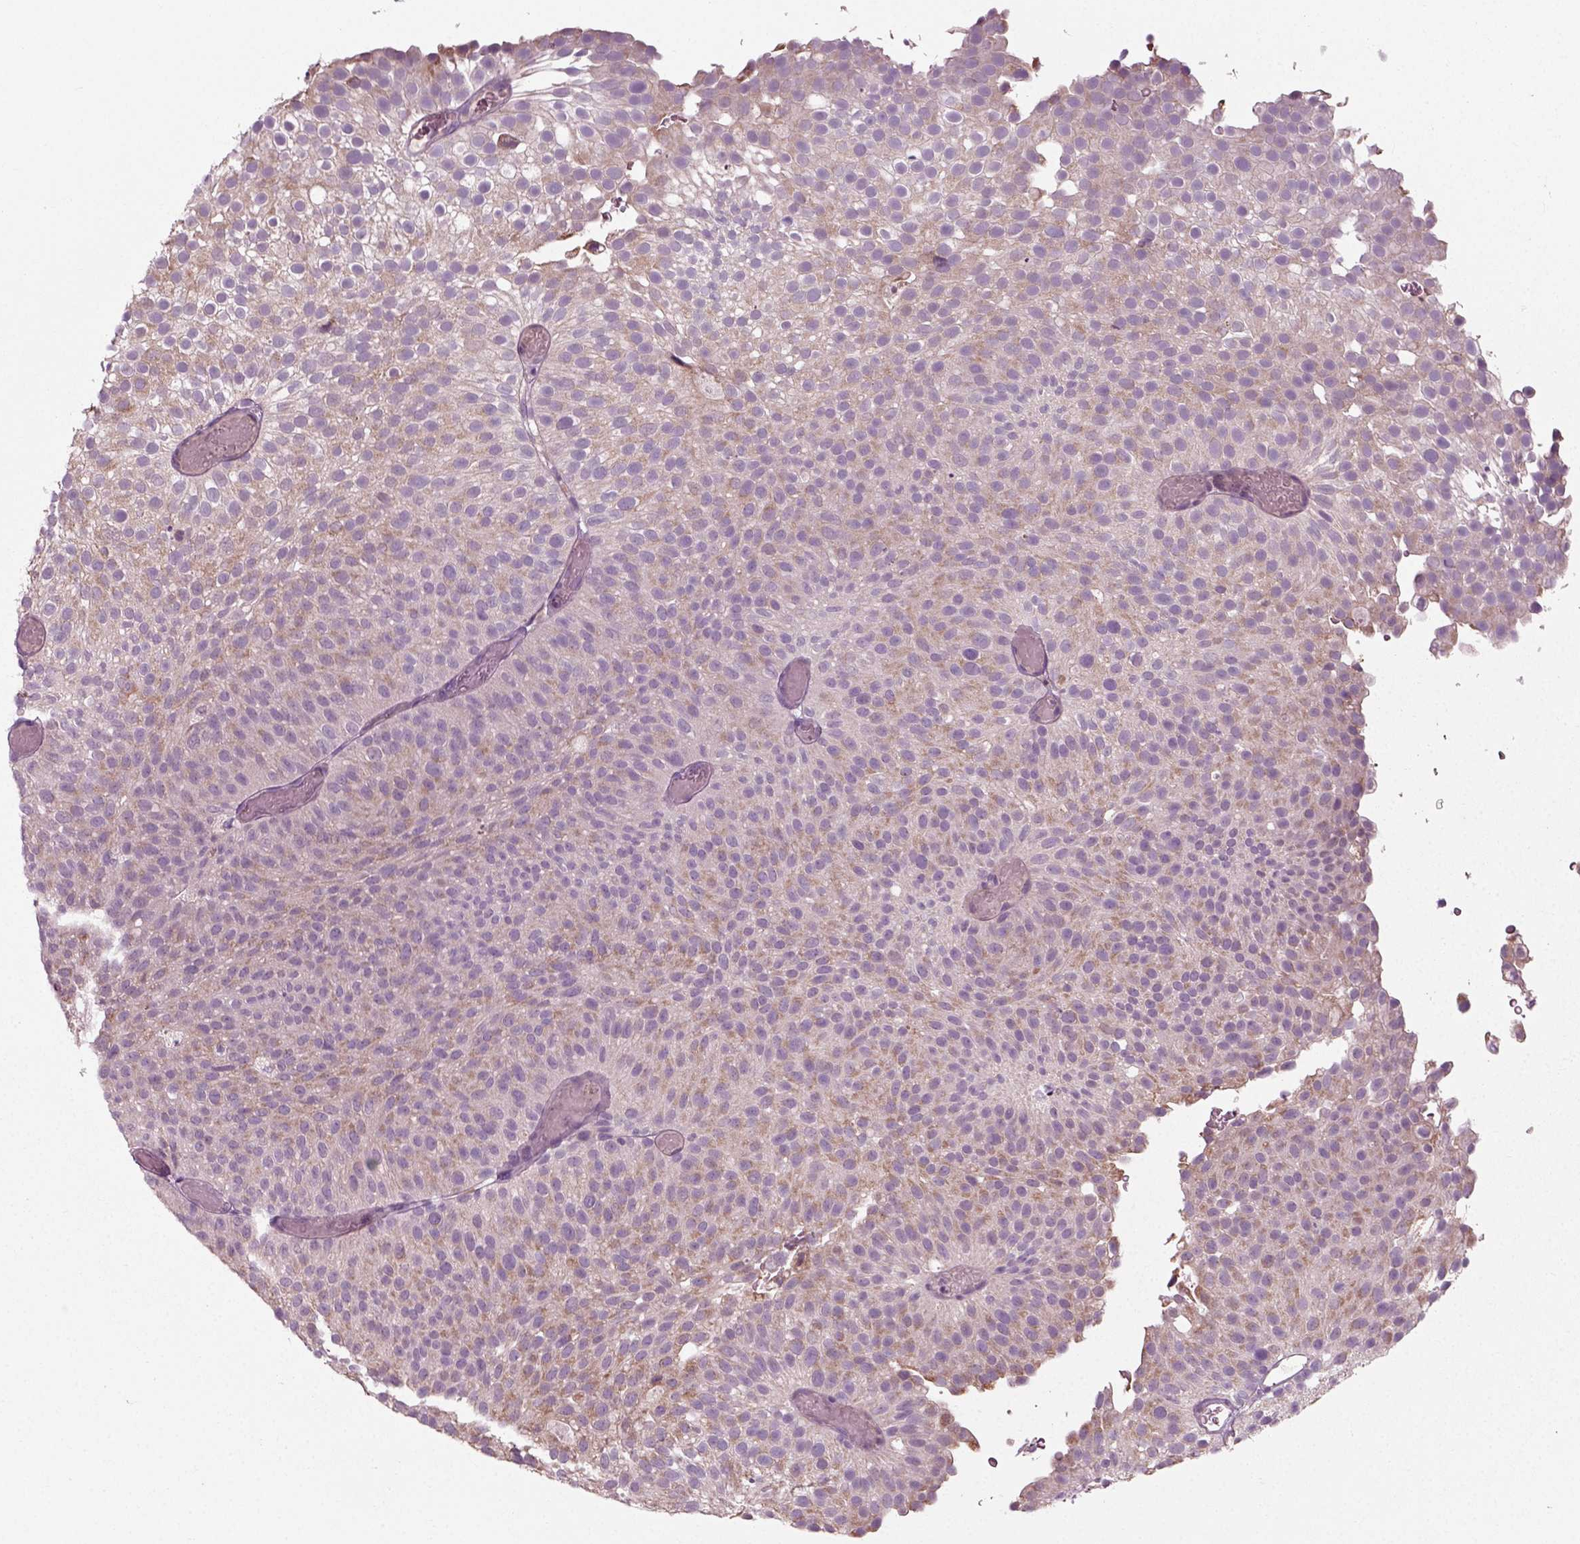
{"staining": {"intensity": "moderate", "quantity": "<25%", "location": "cytoplasmic/membranous"}, "tissue": "urothelial cancer", "cell_type": "Tumor cells", "image_type": "cancer", "snomed": [{"axis": "morphology", "description": "Urothelial carcinoma, Low grade"}, {"axis": "topography", "description": "Urinary bladder"}], "caption": "Immunohistochemical staining of human urothelial cancer shows low levels of moderate cytoplasmic/membranous positivity in approximately <25% of tumor cells. (IHC, brightfield microscopy, high magnification).", "gene": "RND2", "patient": {"sex": "male", "age": 78}}